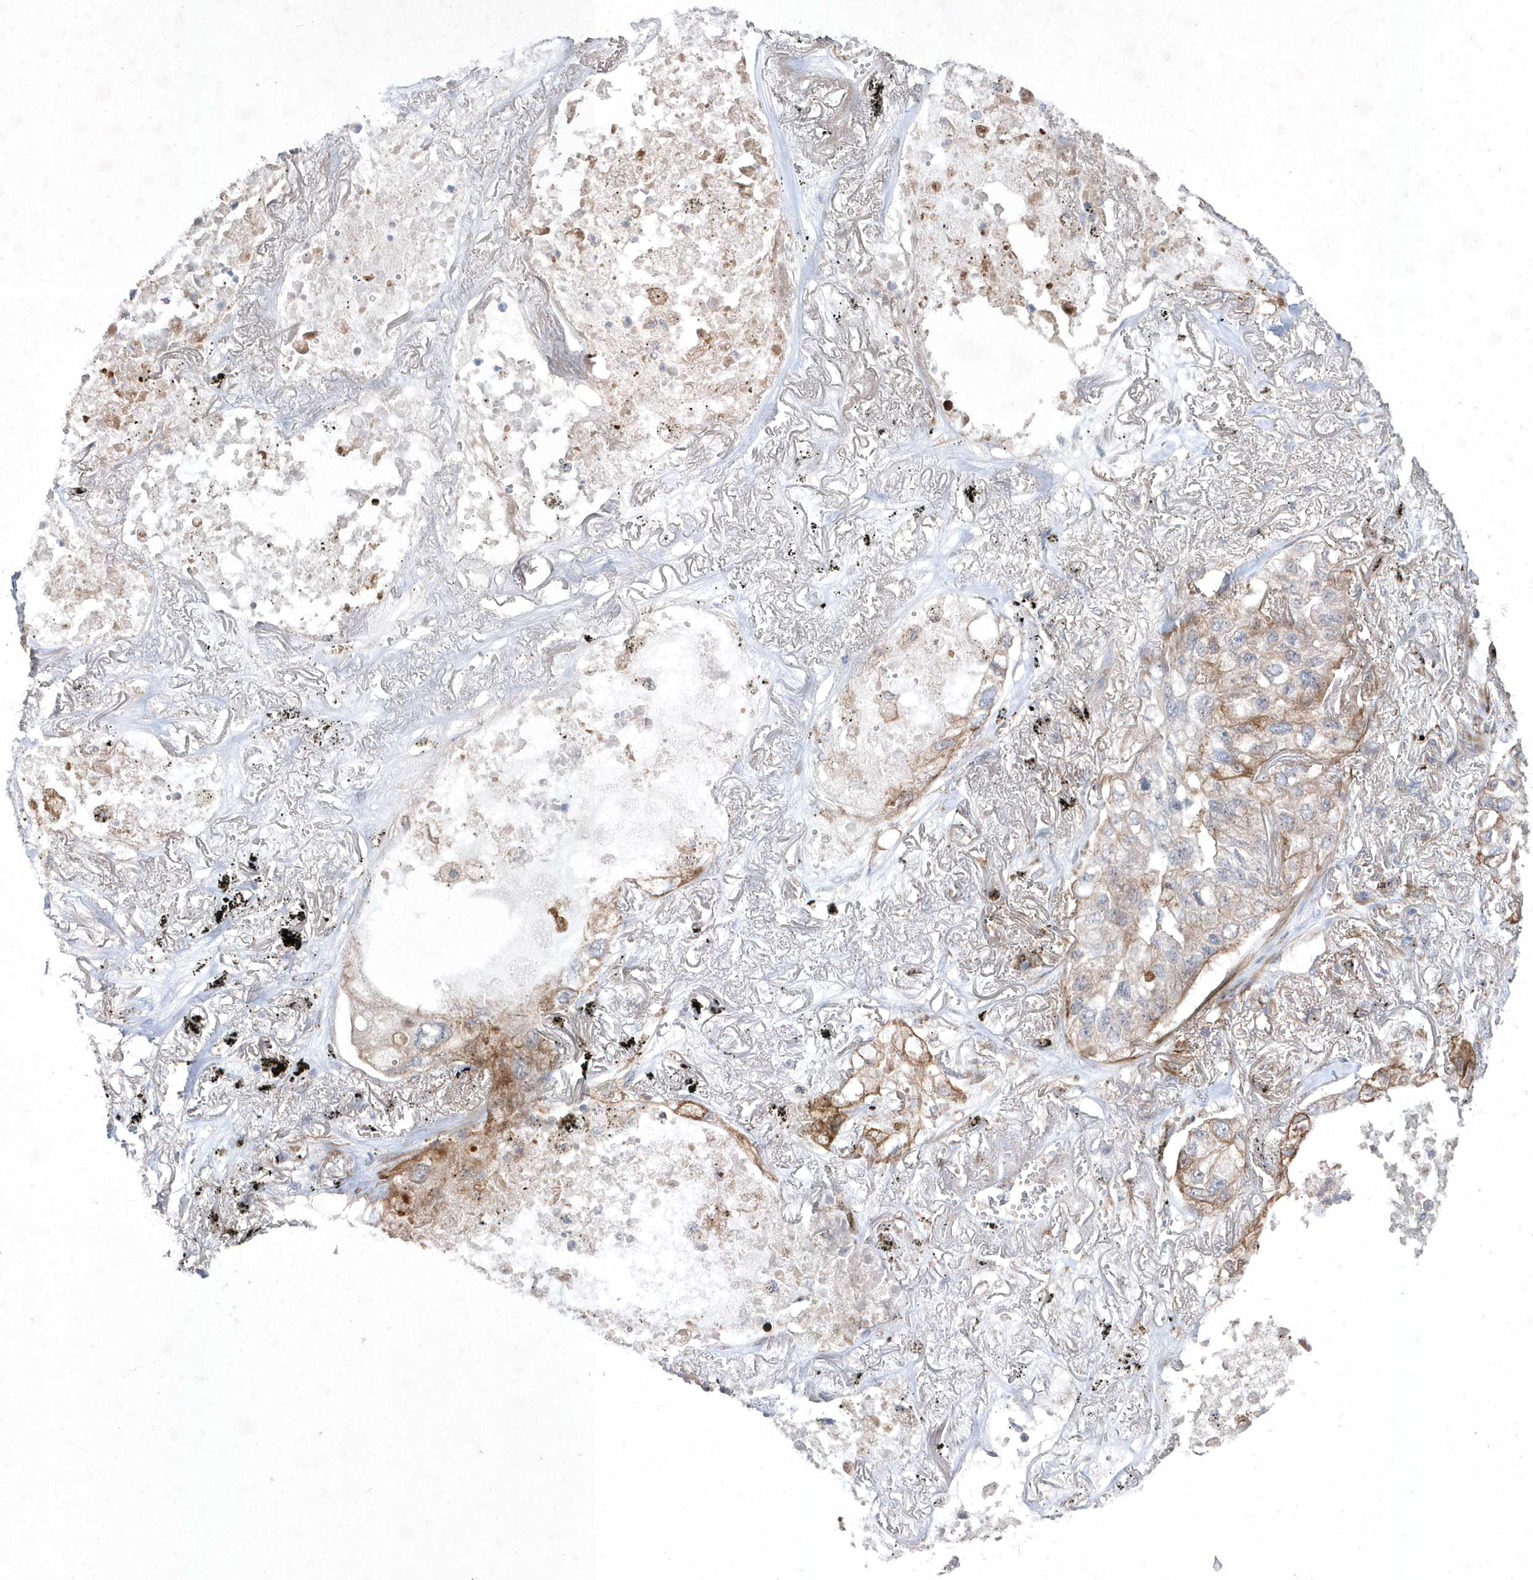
{"staining": {"intensity": "weak", "quantity": "25%-75%", "location": "cytoplasmic/membranous"}, "tissue": "lung cancer", "cell_type": "Tumor cells", "image_type": "cancer", "snomed": [{"axis": "morphology", "description": "Adenocarcinoma, NOS"}, {"axis": "topography", "description": "Lung"}], "caption": "High-power microscopy captured an immunohistochemistry (IHC) photomicrograph of lung cancer (adenocarcinoma), revealing weak cytoplasmic/membranous staining in approximately 25%-75% of tumor cells.", "gene": "DSPP", "patient": {"sex": "male", "age": 65}}